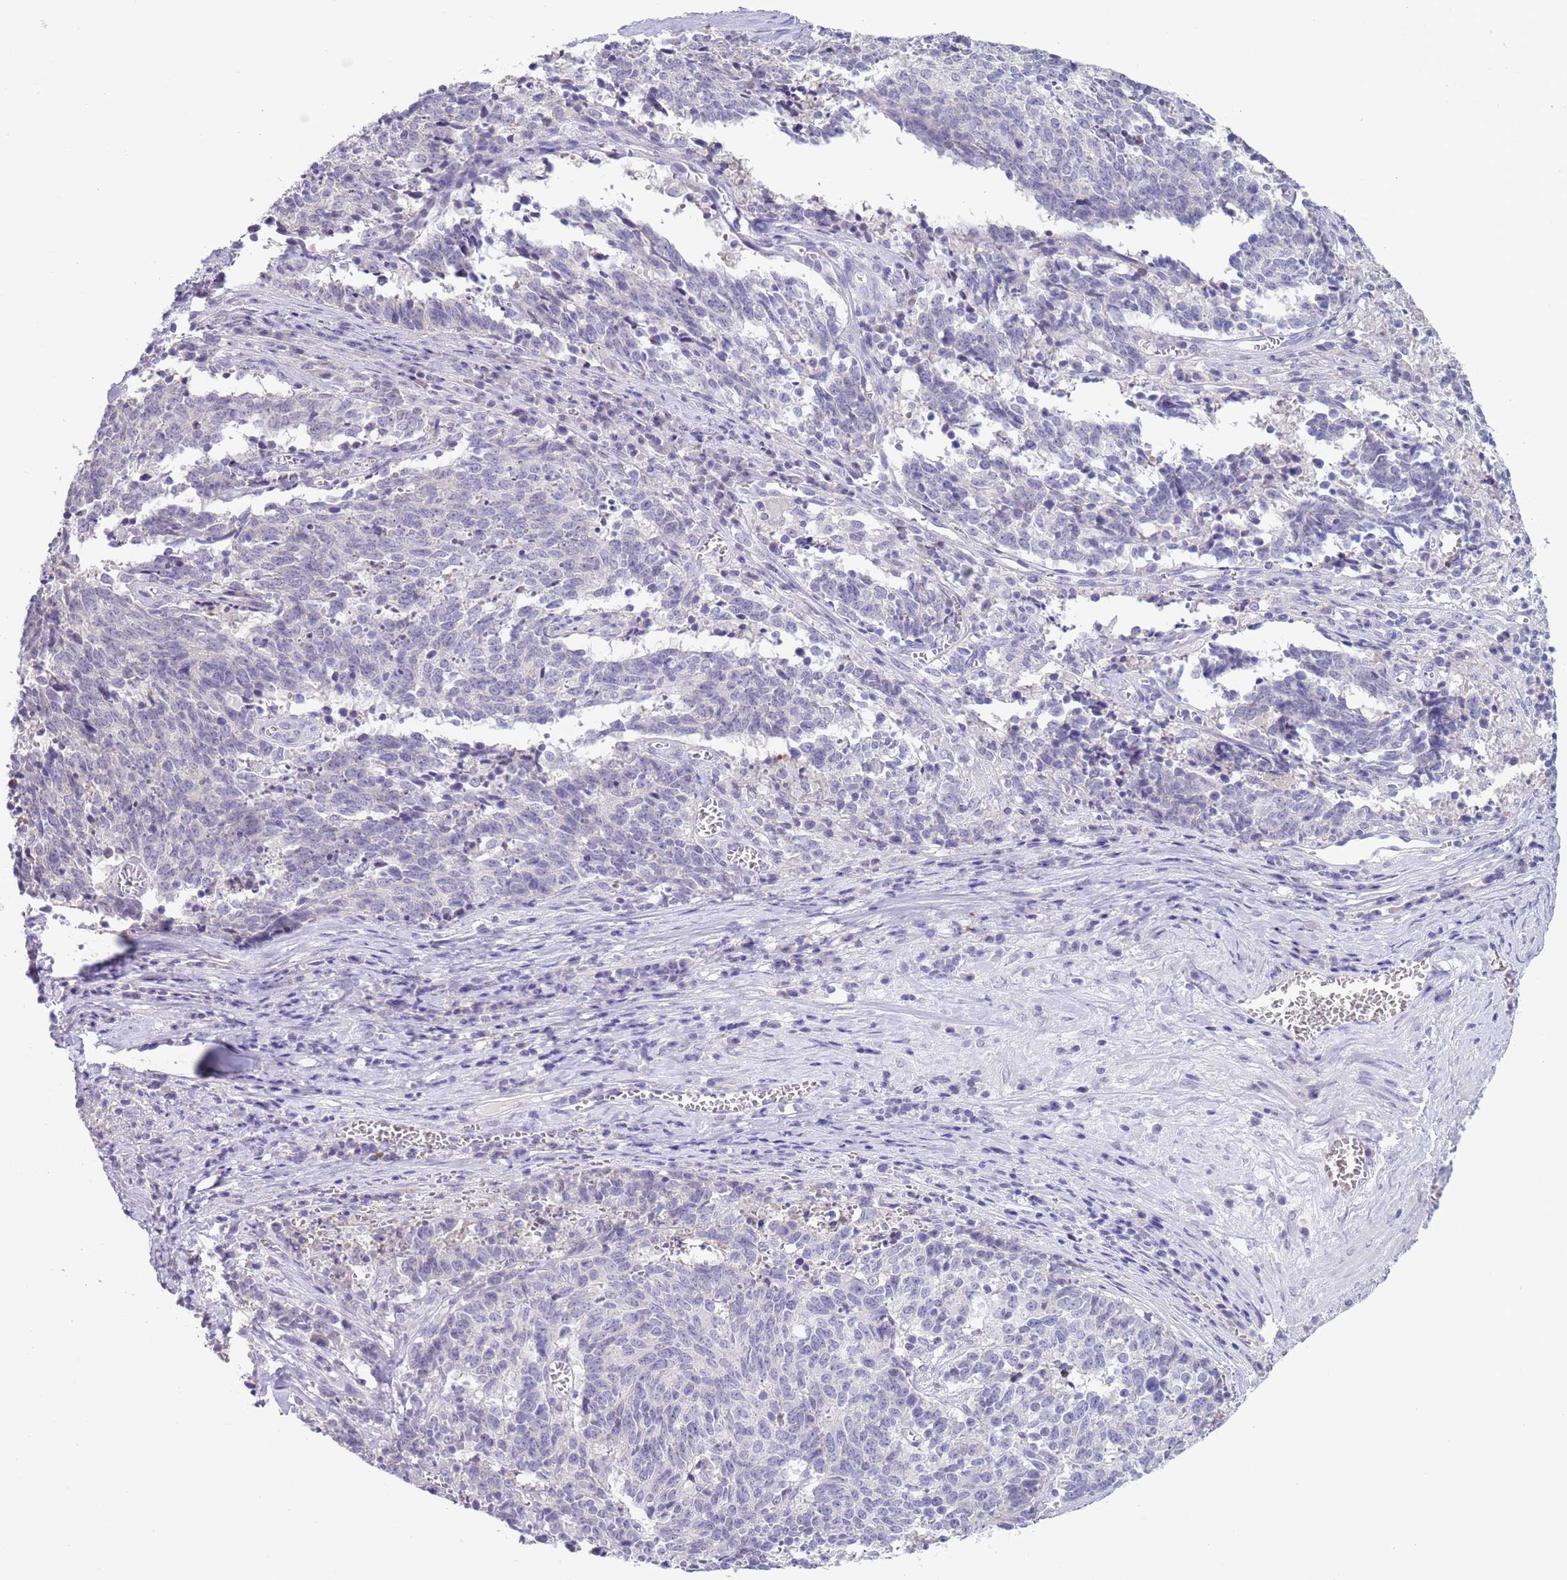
{"staining": {"intensity": "negative", "quantity": "none", "location": "none"}, "tissue": "cervical cancer", "cell_type": "Tumor cells", "image_type": "cancer", "snomed": [{"axis": "morphology", "description": "Squamous cell carcinoma, NOS"}, {"axis": "topography", "description": "Cervix"}], "caption": "An immunohistochemistry (IHC) photomicrograph of cervical cancer (squamous cell carcinoma) is shown. There is no staining in tumor cells of cervical cancer (squamous cell carcinoma).", "gene": "SPIRE2", "patient": {"sex": "female", "age": 29}}